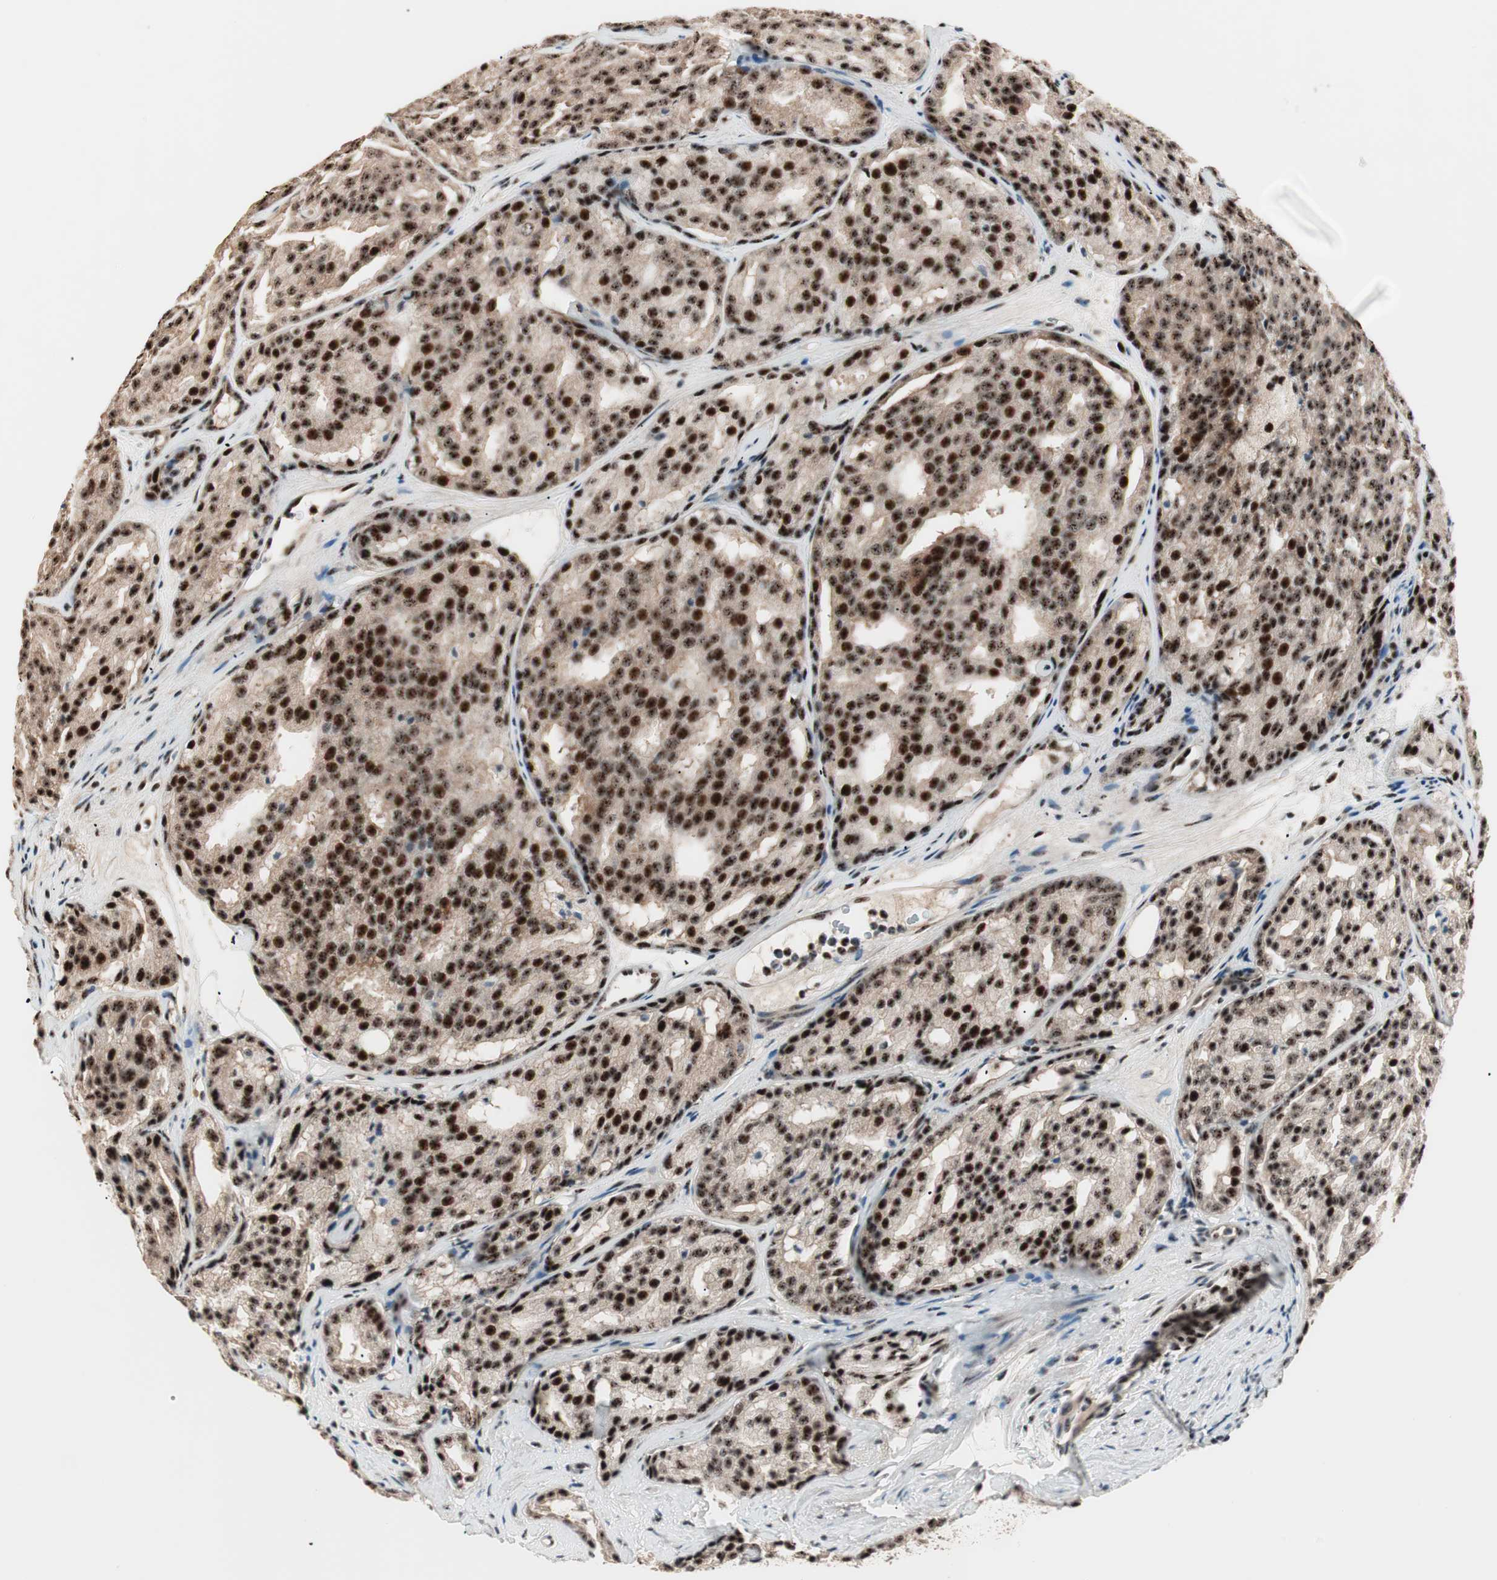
{"staining": {"intensity": "strong", "quantity": ">75%", "location": "cytoplasmic/membranous,nuclear"}, "tissue": "prostate cancer", "cell_type": "Tumor cells", "image_type": "cancer", "snomed": [{"axis": "morphology", "description": "Adenocarcinoma, High grade"}, {"axis": "topography", "description": "Prostate"}], "caption": "This is an image of immunohistochemistry (IHC) staining of prostate cancer (adenocarcinoma (high-grade)), which shows strong expression in the cytoplasmic/membranous and nuclear of tumor cells.", "gene": "NR5A2", "patient": {"sex": "male", "age": 64}}